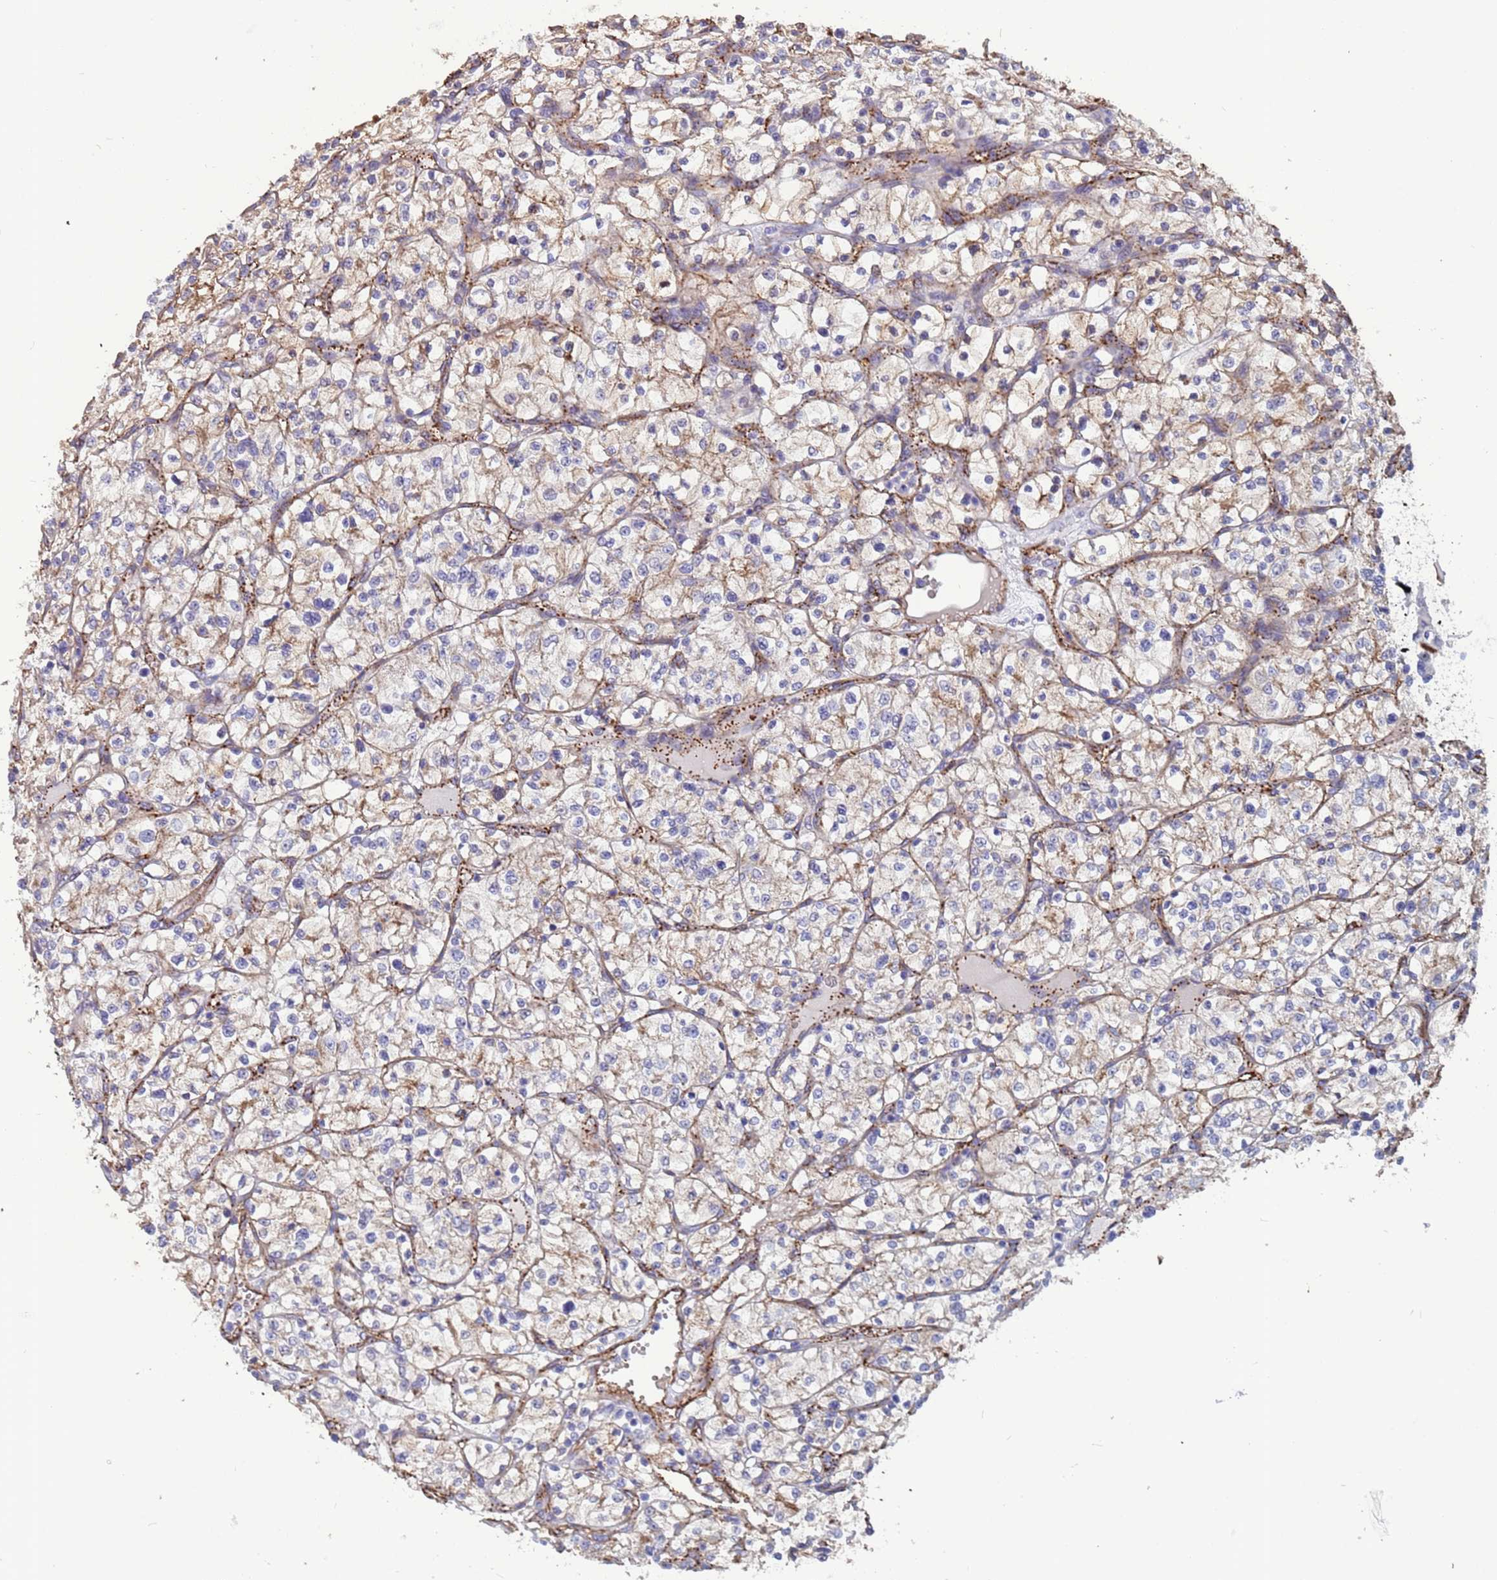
{"staining": {"intensity": "negative", "quantity": "none", "location": "none"}, "tissue": "renal cancer", "cell_type": "Tumor cells", "image_type": "cancer", "snomed": [{"axis": "morphology", "description": "Adenocarcinoma, NOS"}, {"axis": "topography", "description": "Kidney"}], "caption": "Immunohistochemistry (IHC) image of human renal adenocarcinoma stained for a protein (brown), which demonstrates no positivity in tumor cells.", "gene": "EHD2", "patient": {"sex": "female", "age": 64}}